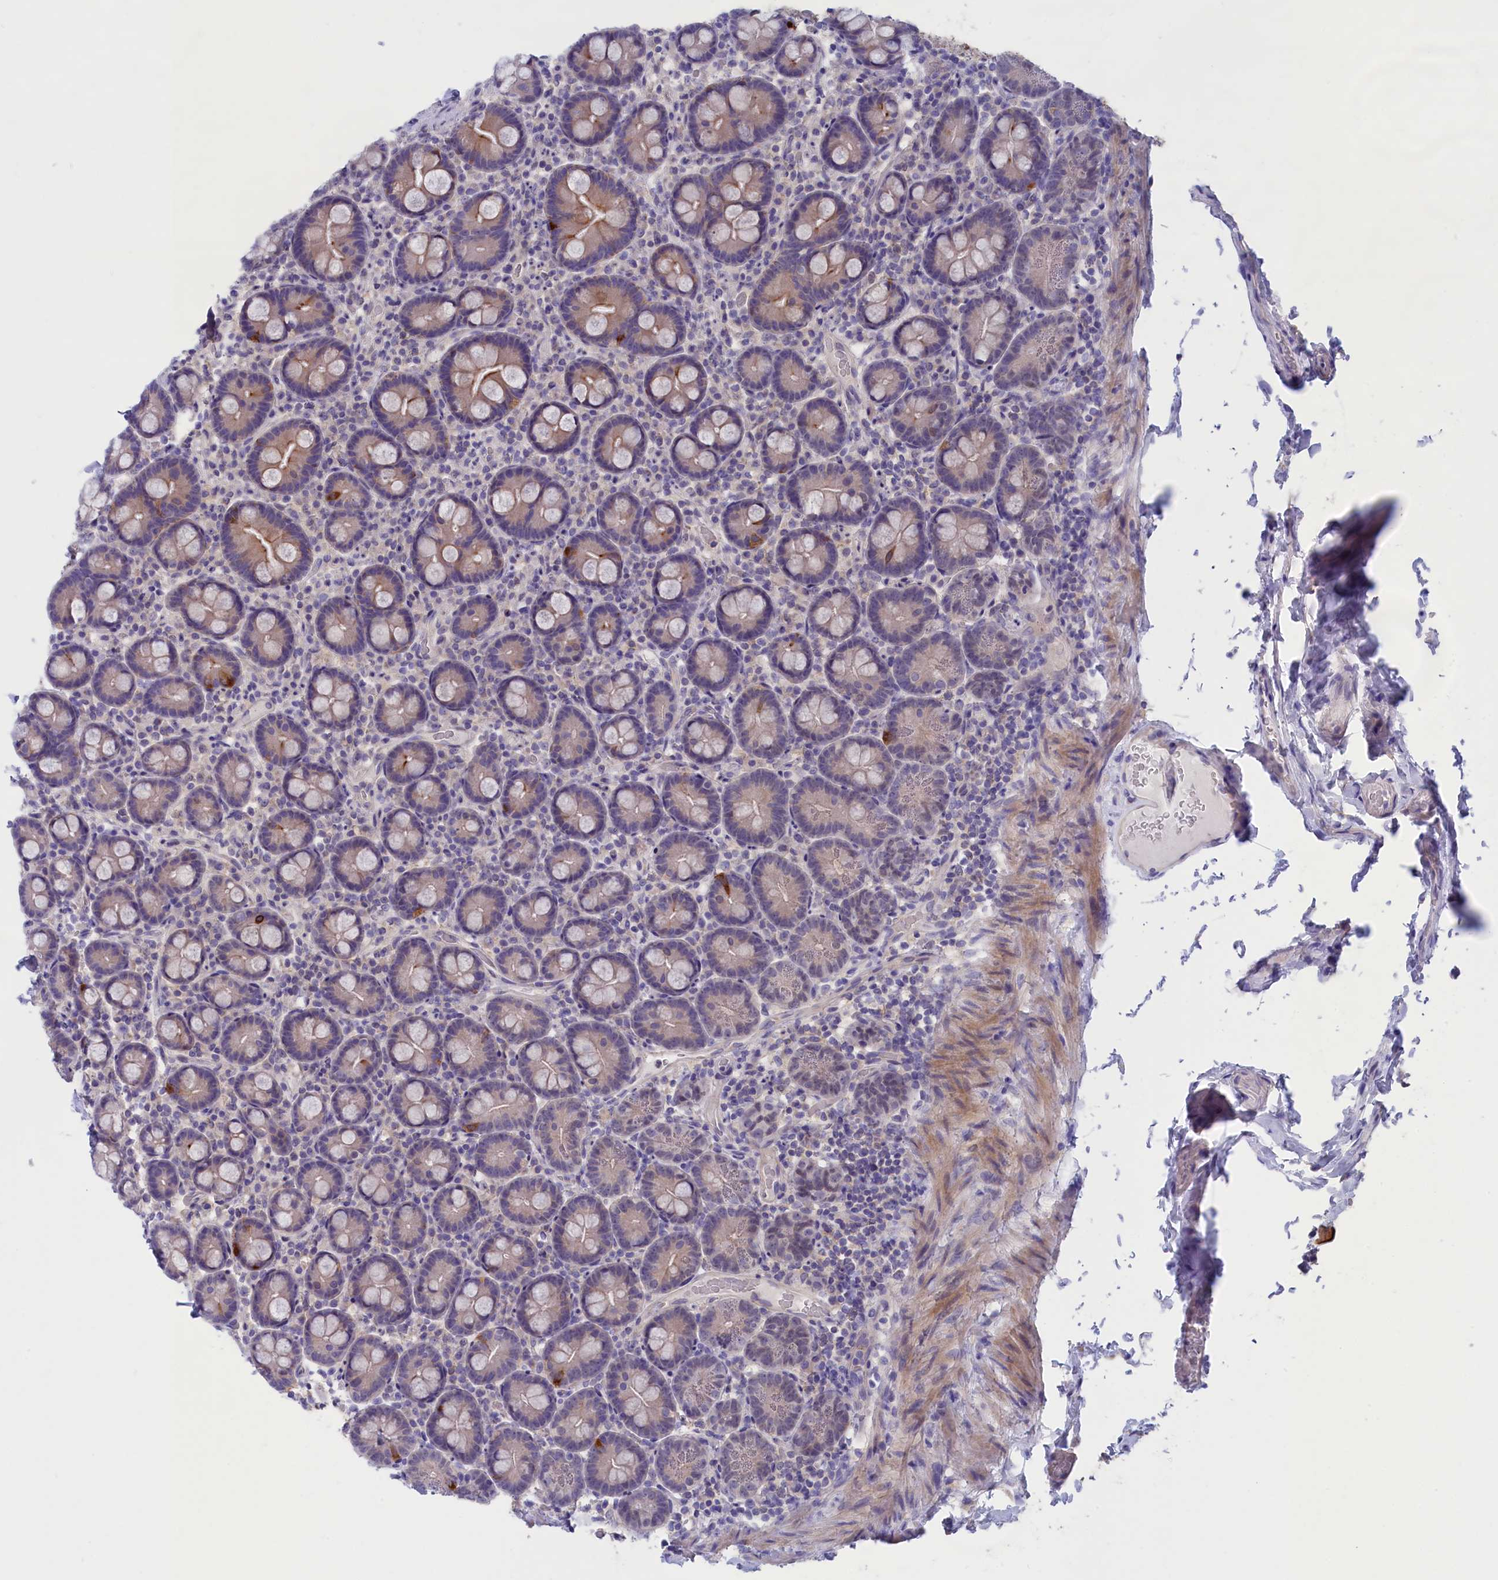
{"staining": {"intensity": "strong", "quantity": "25%-75%", "location": "cytoplasmic/membranous"}, "tissue": "small intestine", "cell_type": "Glandular cells", "image_type": "normal", "snomed": [{"axis": "morphology", "description": "Normal tissue, NOS"}, {"axis": "topography", "description": "Small intestine"}], "caption": "Immunohistochemistry image of unremarkable small intestine: small intestine stained using IHC displays high levels of strong protein expression localized specifically in the cytoplasmic/membranous of glandular cells, appearing as a cytoplasmic/membranous brown color.", "gene": "VPS35L", "patient": {"sex": "female", "age": 68}}